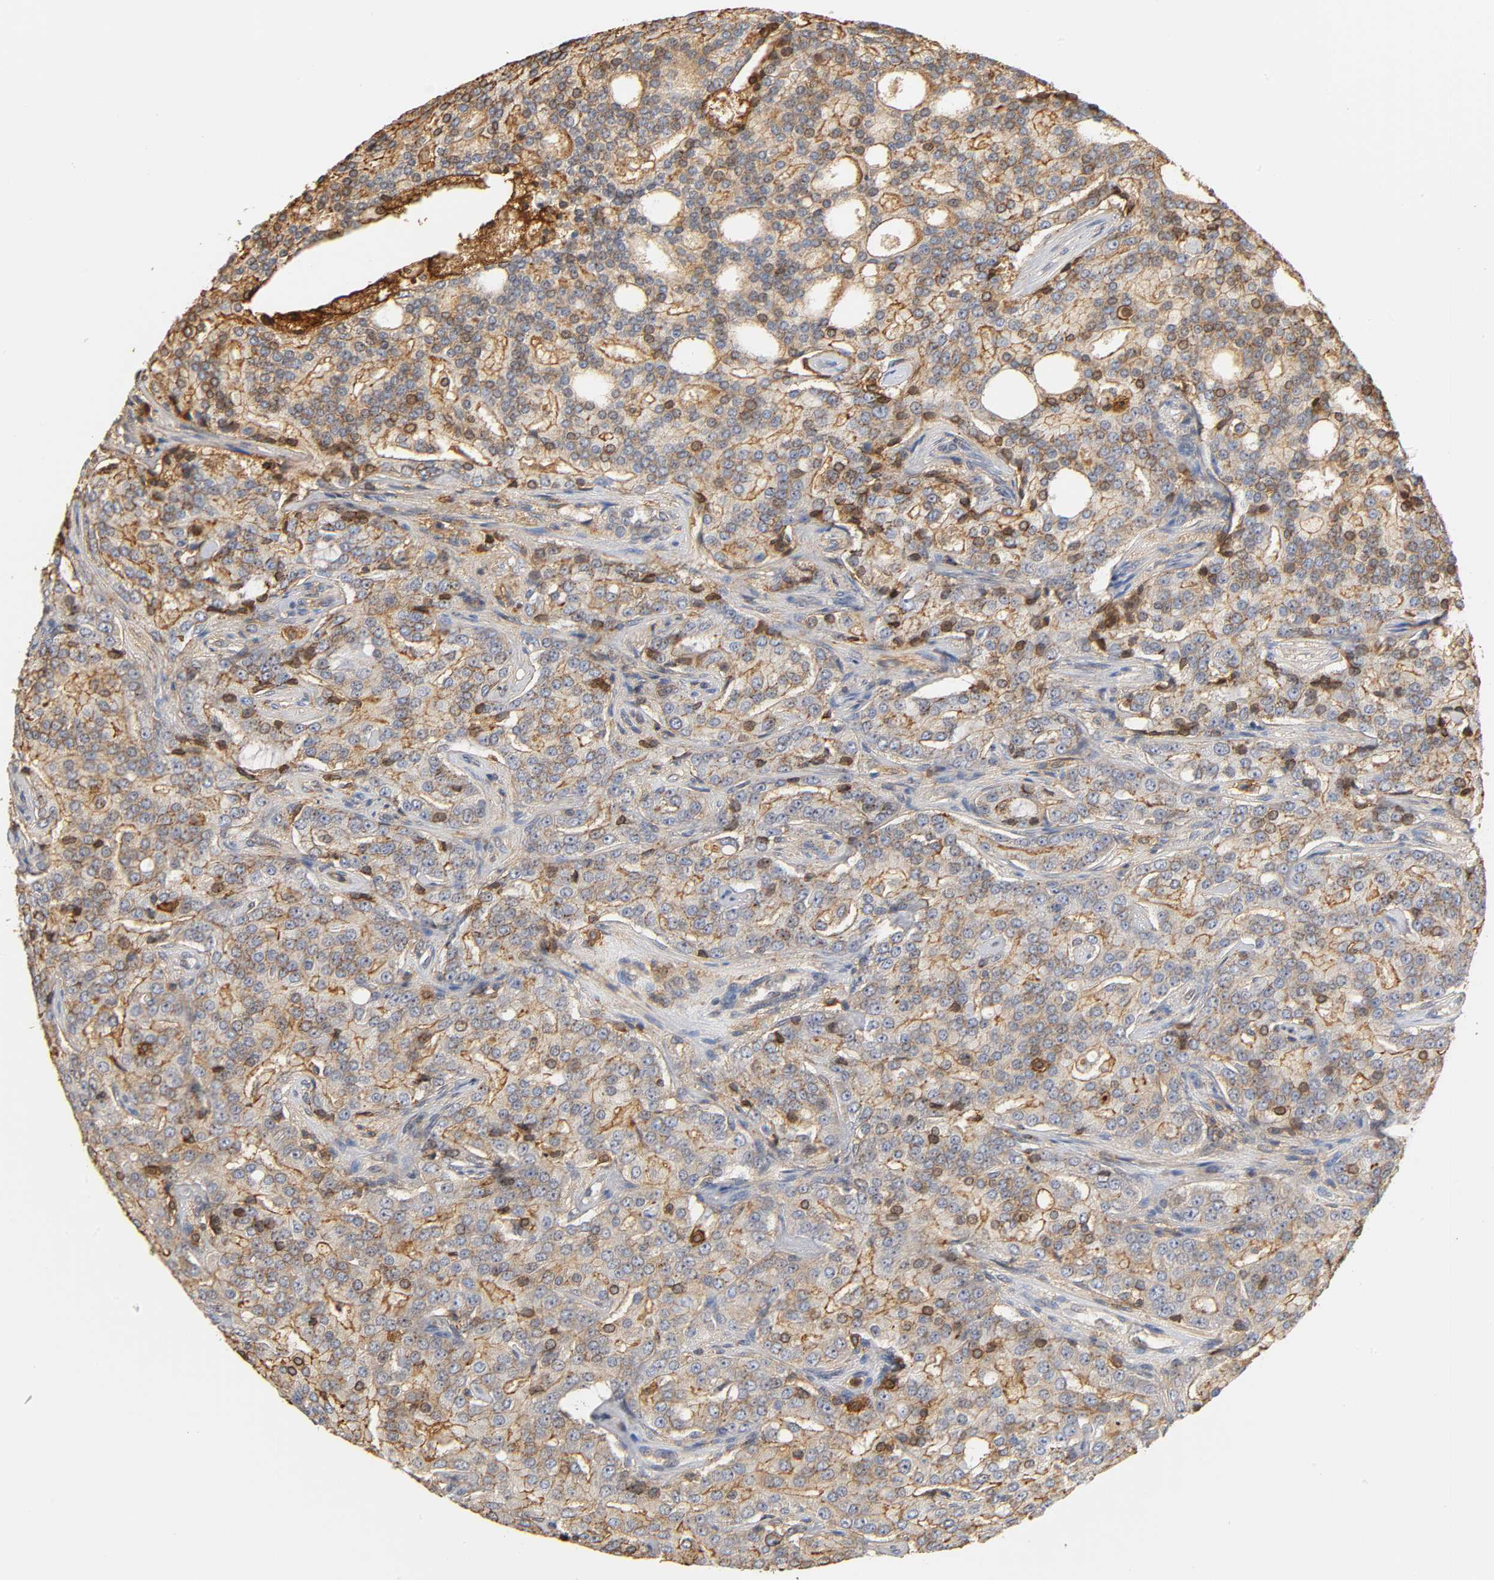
{"staining": {"intensity": "moderate", "quantity": "25%-75%", "location": "cytoplasmic/membranous,nuclear"}, "tissue": "prostate cancer", "cell_type": "Tumor cells", "image_type": "cancer", "snomed": [{"axis": "morphology", "description": "Adenocarcinoma, High grade"}, {"axis": "topography", "description": "Prostate"}], "caption": "Immunohistochemical staining of prostate cancer demonstrates medium levels of moderate cytoplasmic/membranous and nuclear positivity in about 25%-75% of tumor cells.", "gene": "ANXA11", "patient": {"sex": "male", "age": 72}}